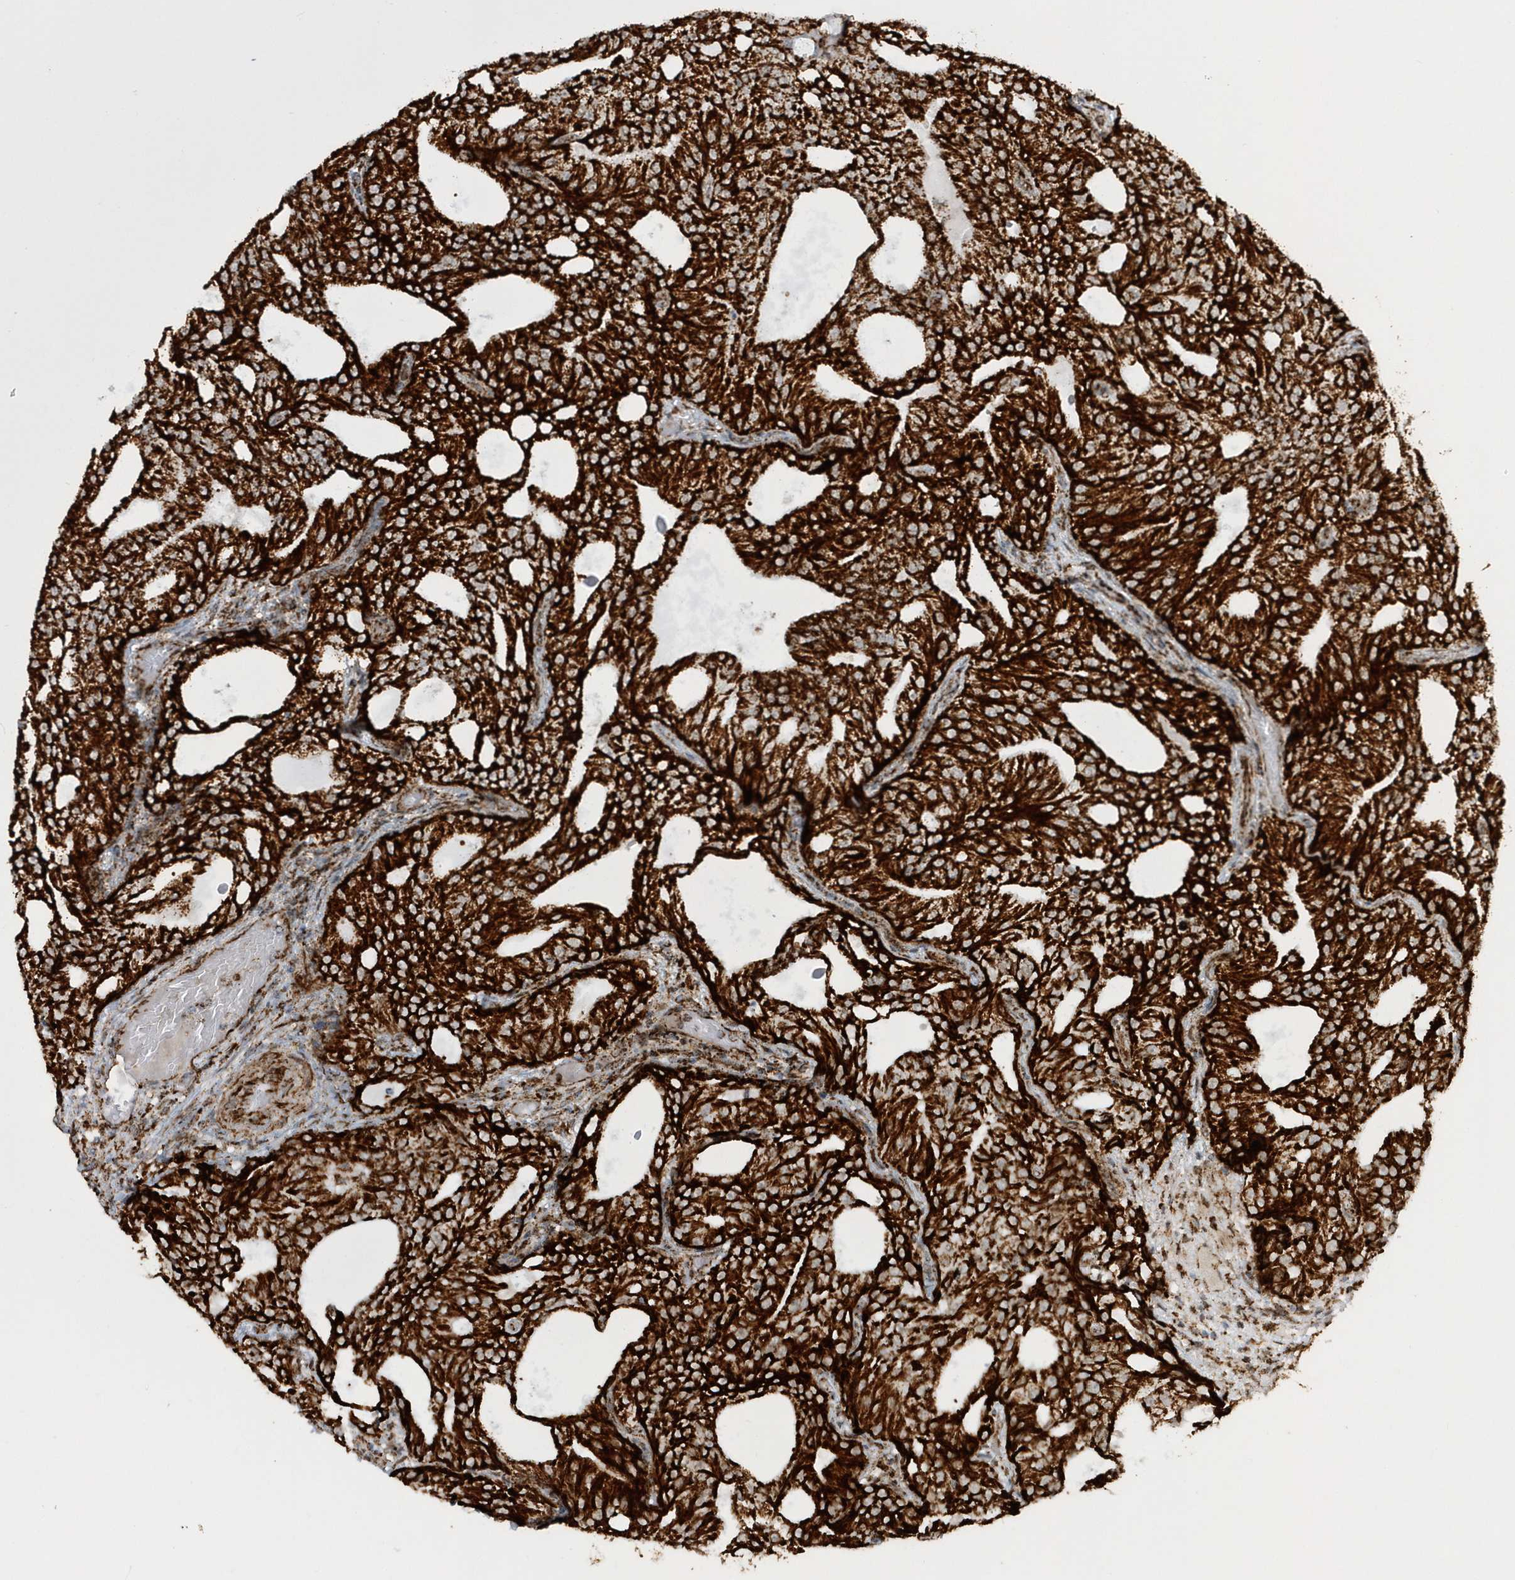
{"staining": {"intensity": "strong", "quantity": ">75%", "location": "cytoplasmic/membranous"}, "tissue": "prostate cancer", "cell_type": "Tumor cells", "image_type": "cancer", "snomed": [{"axis": "morphology", "description": "Adenocarcinoma, Low grade"}, {"axis": "topography", "description": "Prostate"}], "caption": "Immunohistochemical staining of human prostate cancer shows high levels of strong cytoplasmic/membranous protein positivity in approximately >75% of tumor cells.", "gene": "CRY2", "patient": {"sex": "male", "age": 88}}